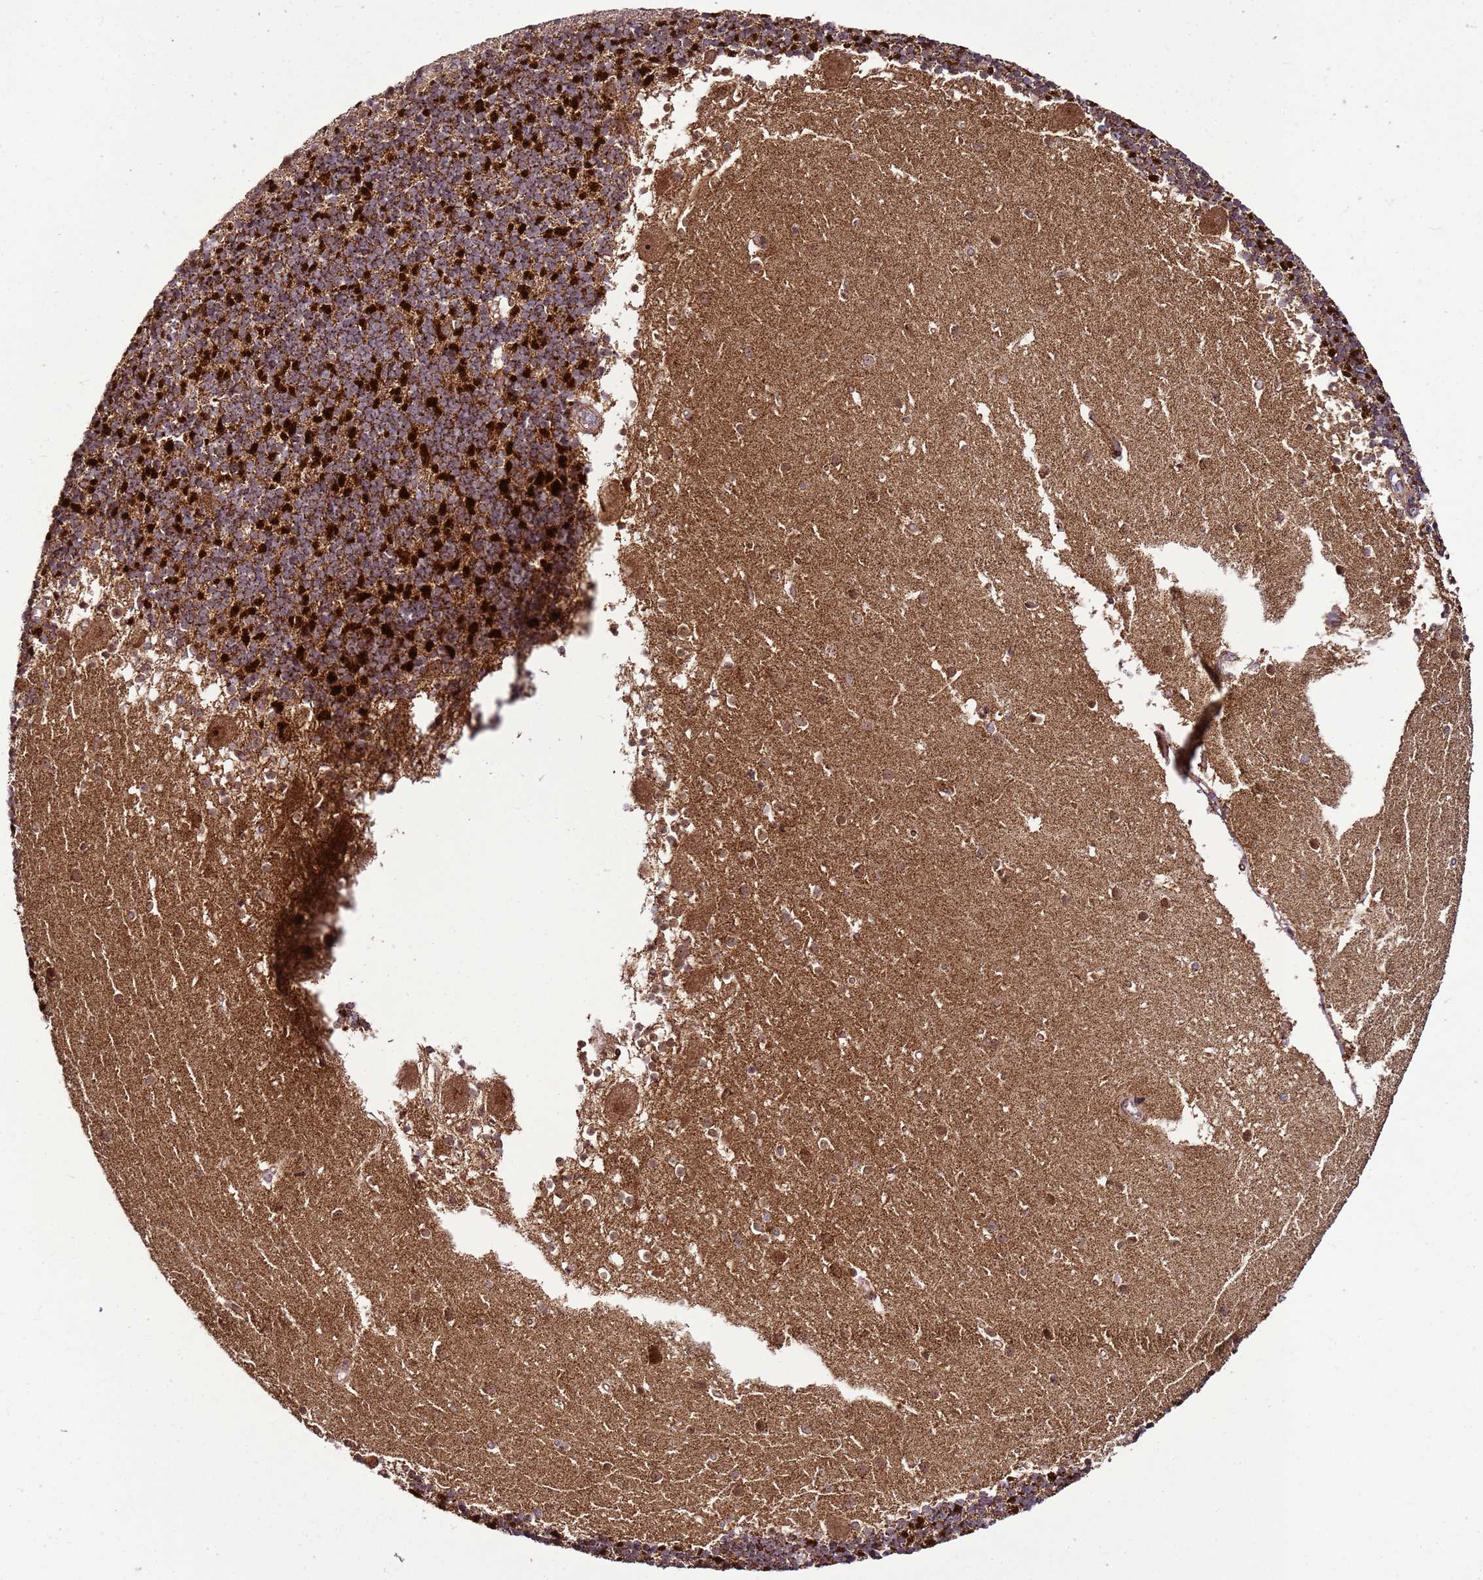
{"staining": {"intensity": "strong", "quantity": "25%-75%", "location": "cytoplasmic/membranous"}, "tissue": "cerebellum", "cell_type": "Cells in granular layer", "image_type": "normal", "snomed": [{"axis": "morphology", "description": "Normal tissue, NOS"}, {"axis": "topography", "description": "Cerebellum"}], "caption": "Immunohistochemistry photomicrograph of benign human cerebellum stained for a protein (brown), which shows high levels of strong cytoplasmic/membranous positivity in about 25%-75% of cells in granular layer.", "gene": "RASA3", "patient": {"sex": "male", "age": 54}}